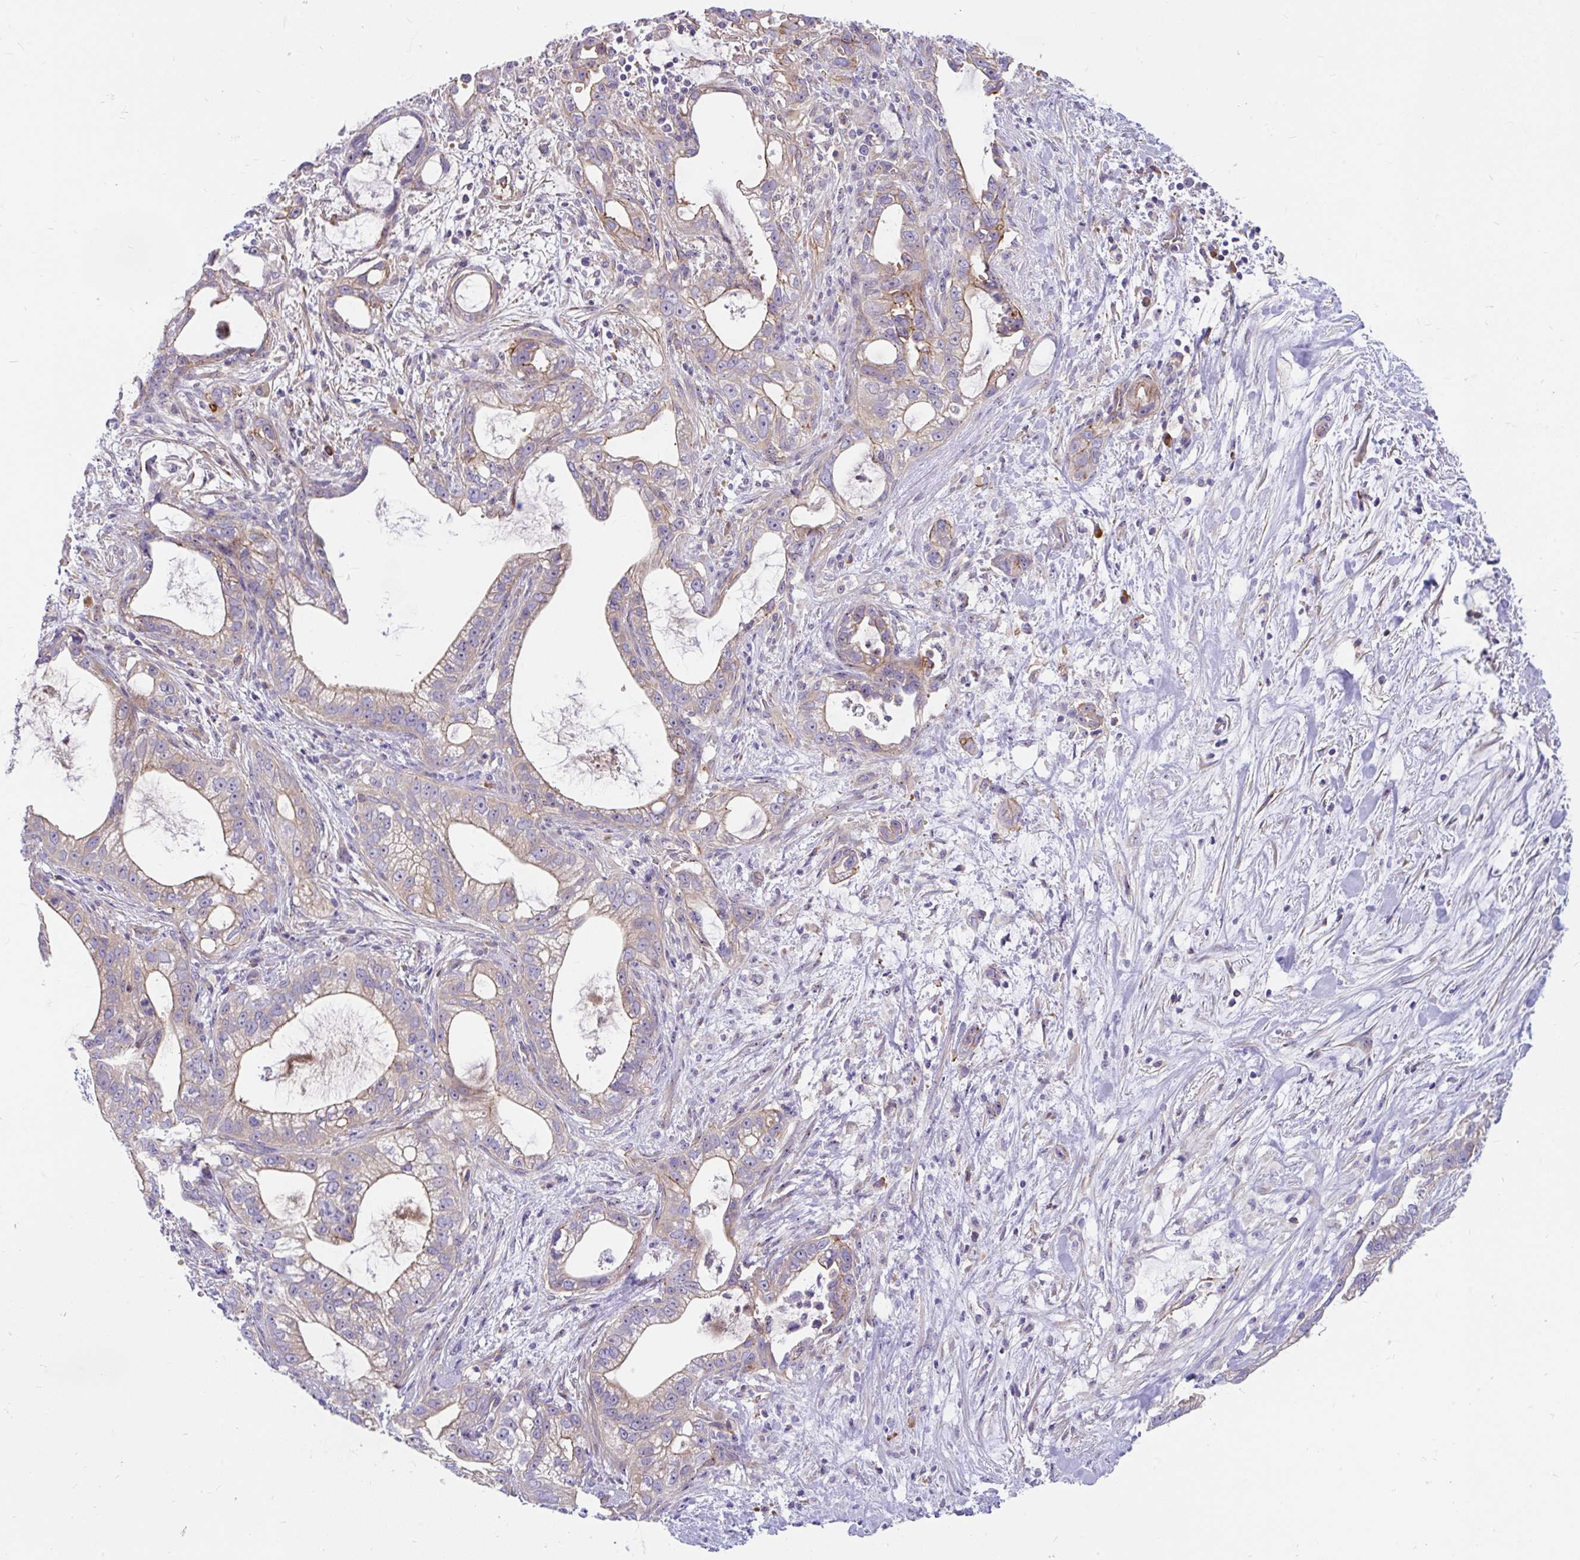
{"staining": {"intensity": "weak", "quantity": "25%-75%", "location": "cytoplasmic/membranous"}, "tissue": "pancreatic cancer", "cell_type": "Tumor cells", "image_type": "cancer", "snomed": [{"axis": "morphology", "description": "Adenocarcinoma, NOS"}, {"axis": "topography", "description": "Pancreas"}], "caption": "The image demonstrates a brown stain indicating the presence of a protein in the cytoplasmic/membranous of tumor cells in pancreatic cancer.", "gene": "LRRC26", "patient": {"sex": "male", "age": 70}}